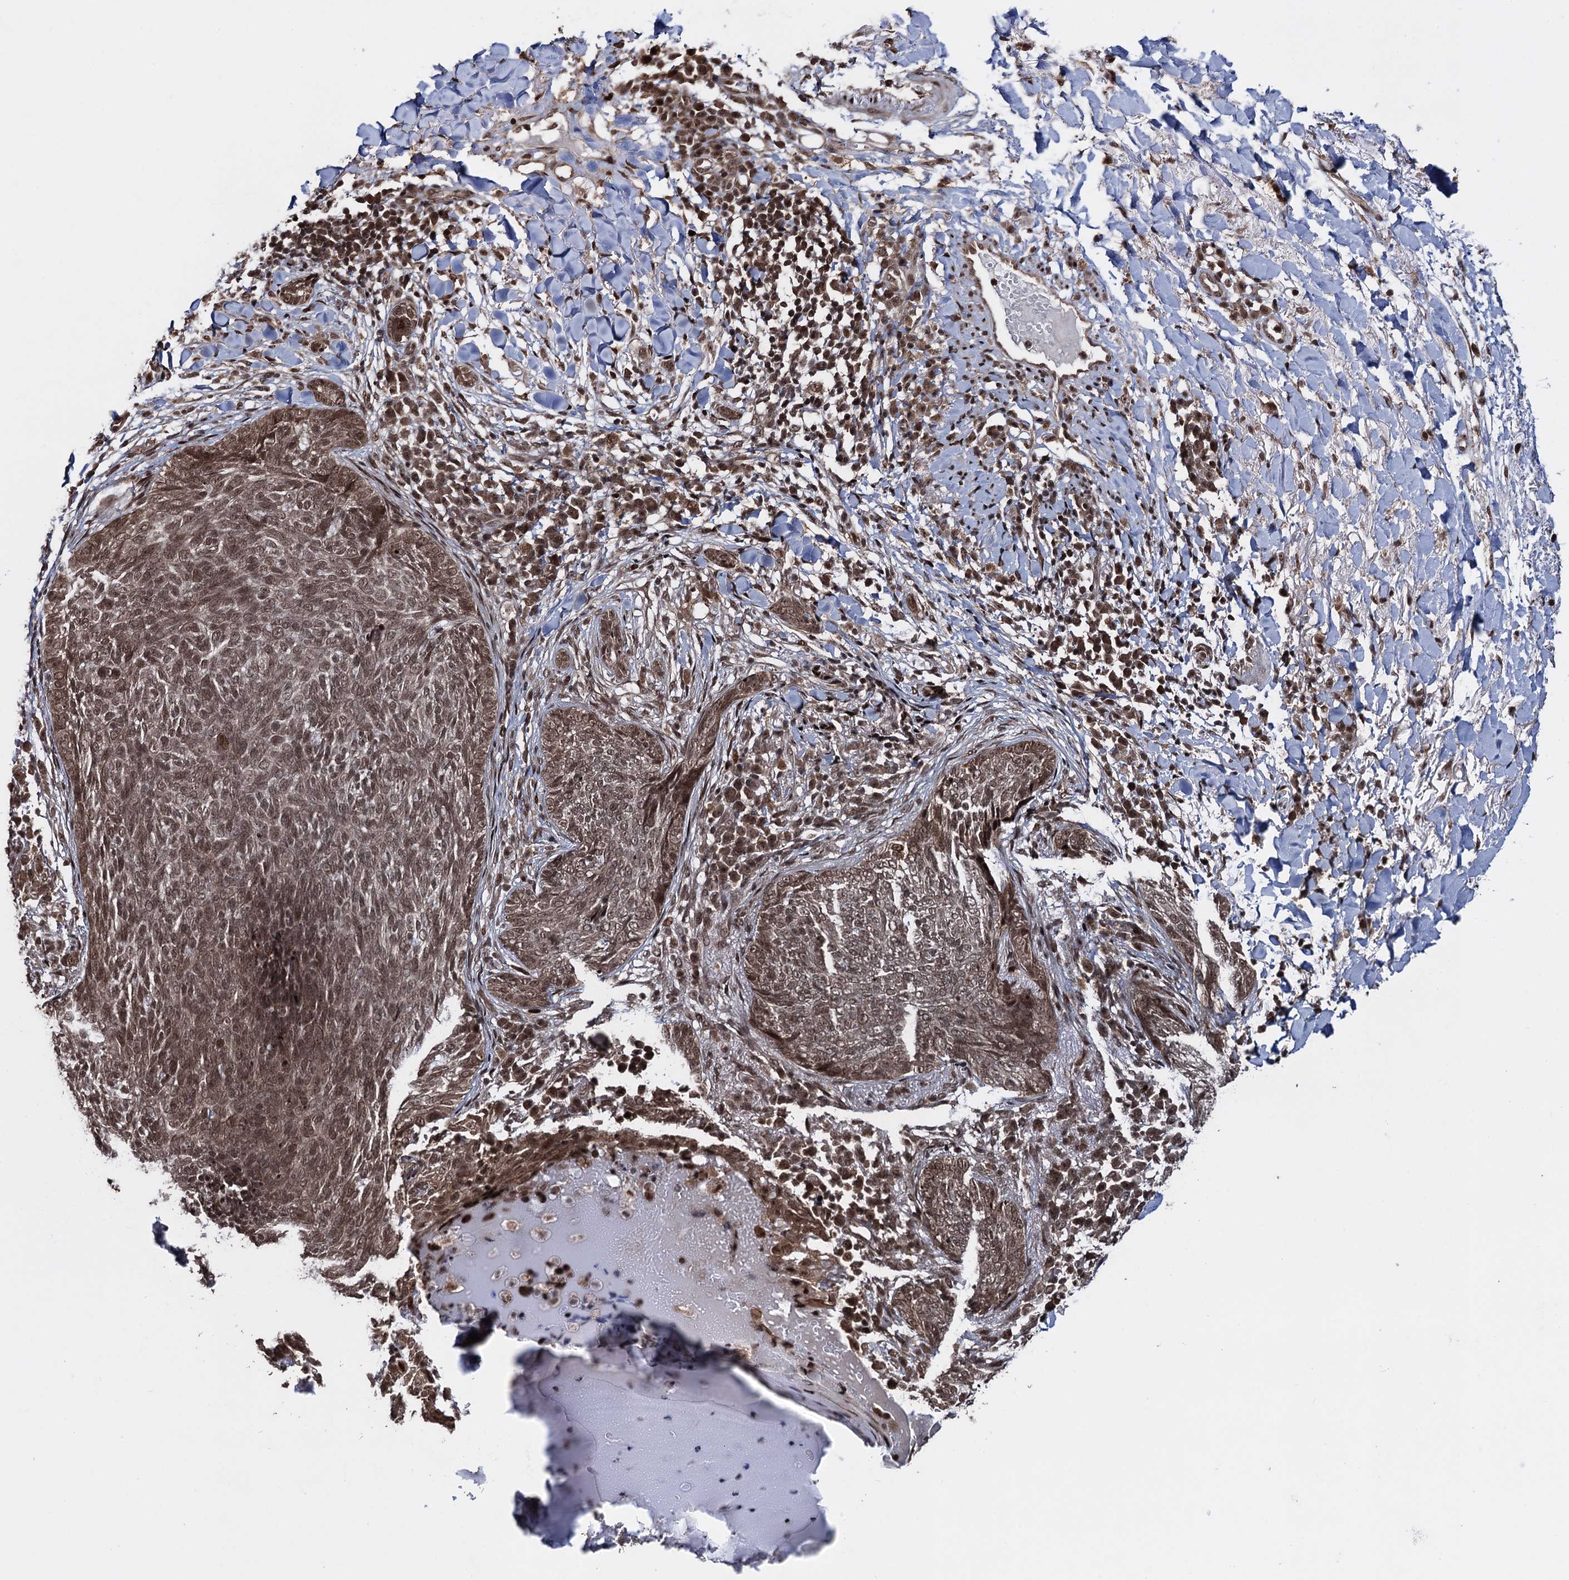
{"staining": {"intensity": "moderate", "quantity": ">75%", "location": "nuclear"}, "tissue": "skin cancer", "cell_type": "Tumor cells", "image_type": "cancer", "snomed": [{"axis": "morphology", "description": "Basal cell carcinoma"}, {"axis": "topography", "description": "Skin"}], "caption": "Skin cancer was stained to show a protein in brown. There is medium levels of moderate nuclear expression in about >75% of tumor cells.", "gene": "ZNF169", "patient": {"sex": "male", "age": 85}}